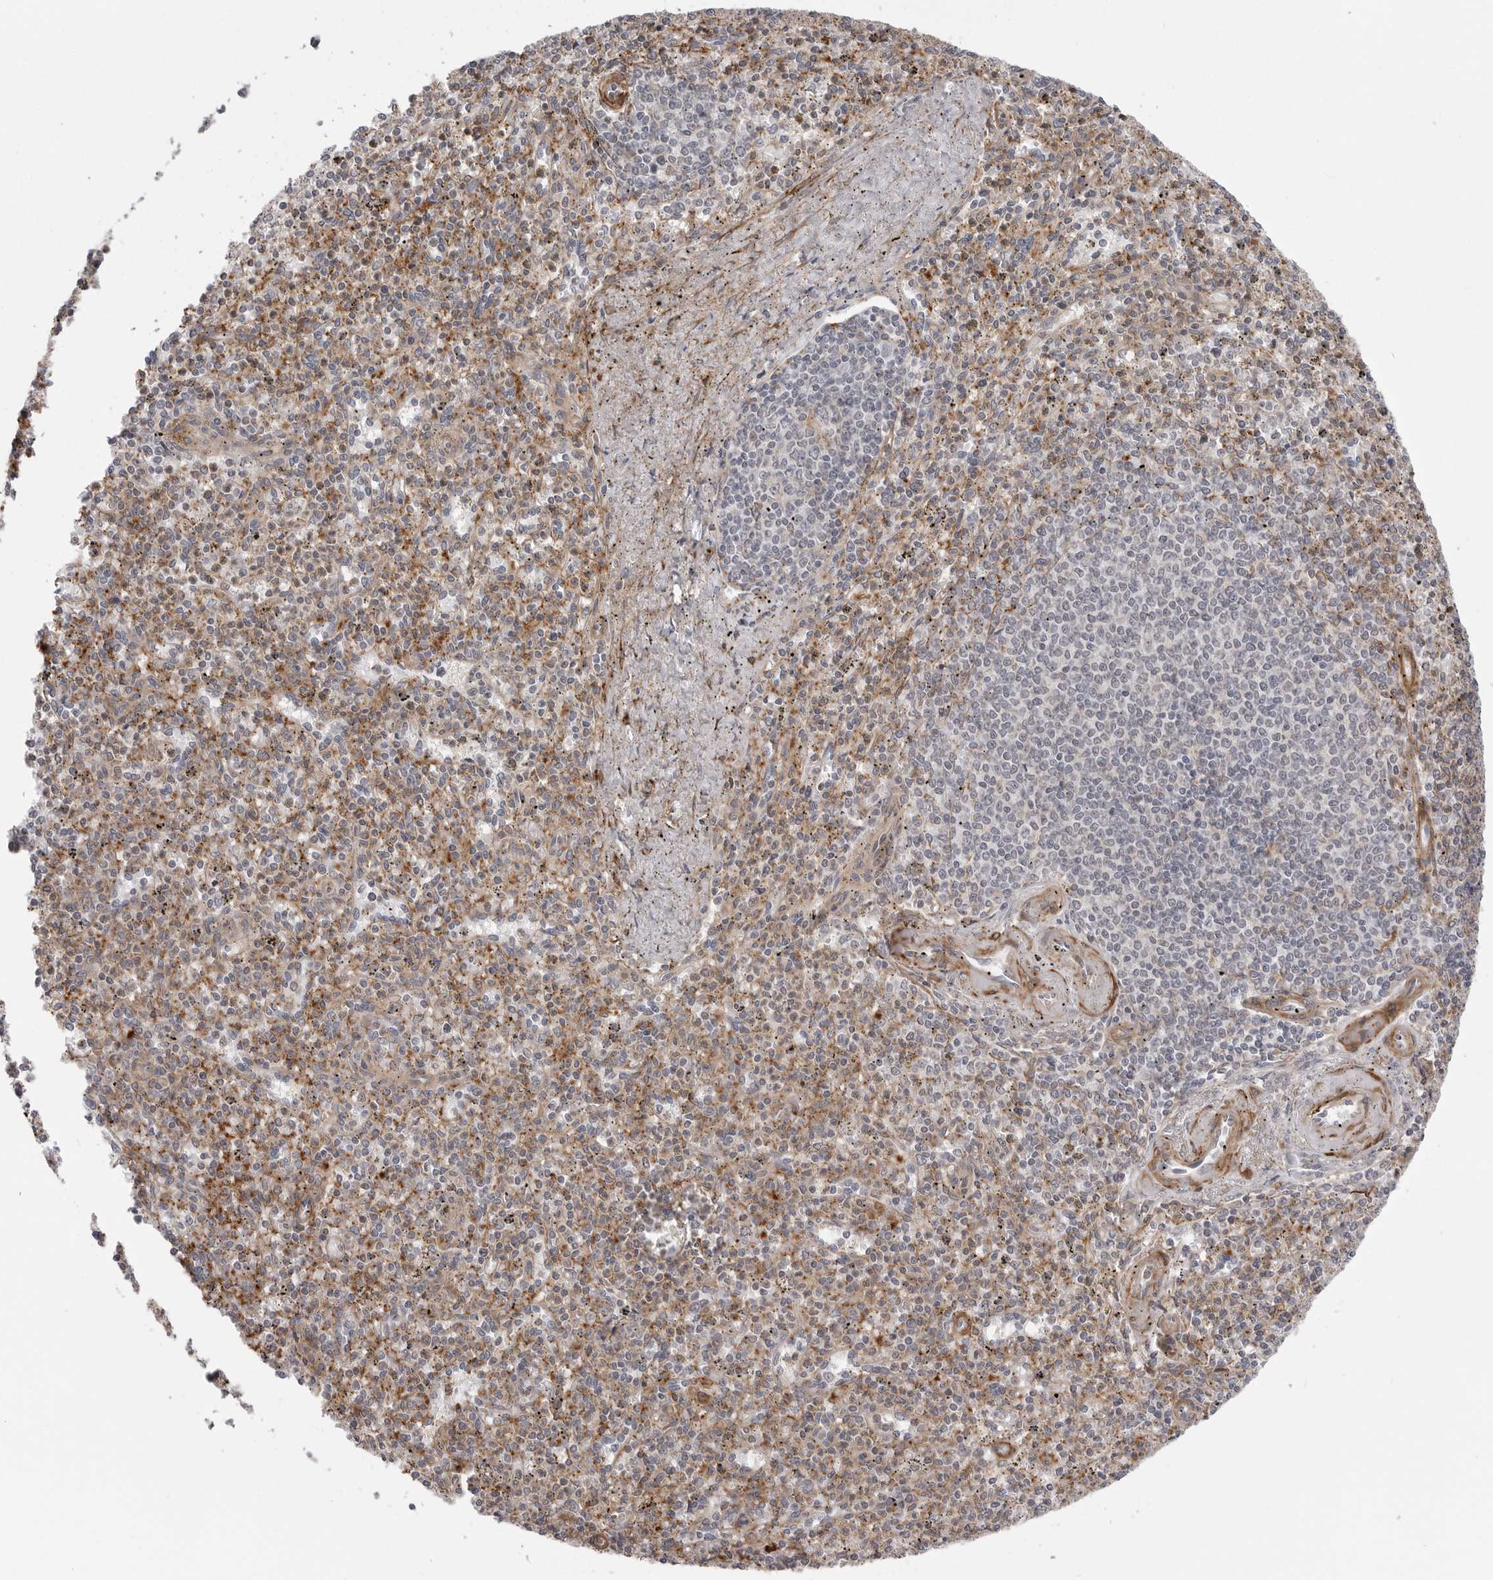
{"staining": {"intensity": "negative", "quantity": "none", "location": "none"}, "tissue": "spleen", "cell_type": "Cells in red pulp", "image_type": "normal", "snomed": [{"axis": "morphology", "description": "Normal tissue, NOS"}, {"axis": "topography", "description": "Spleen"}], "caption": "The photomicrograph displays no staining of cells in red pulp in unremarkable spleen. The staining was performed using DAB to visualize the protein expression in brown, while the nuclei were stained in blue with hematoxylin (Magnification: 20x).", "gene": "SCP2", "patient": {"sex": "male", "age": 72}}